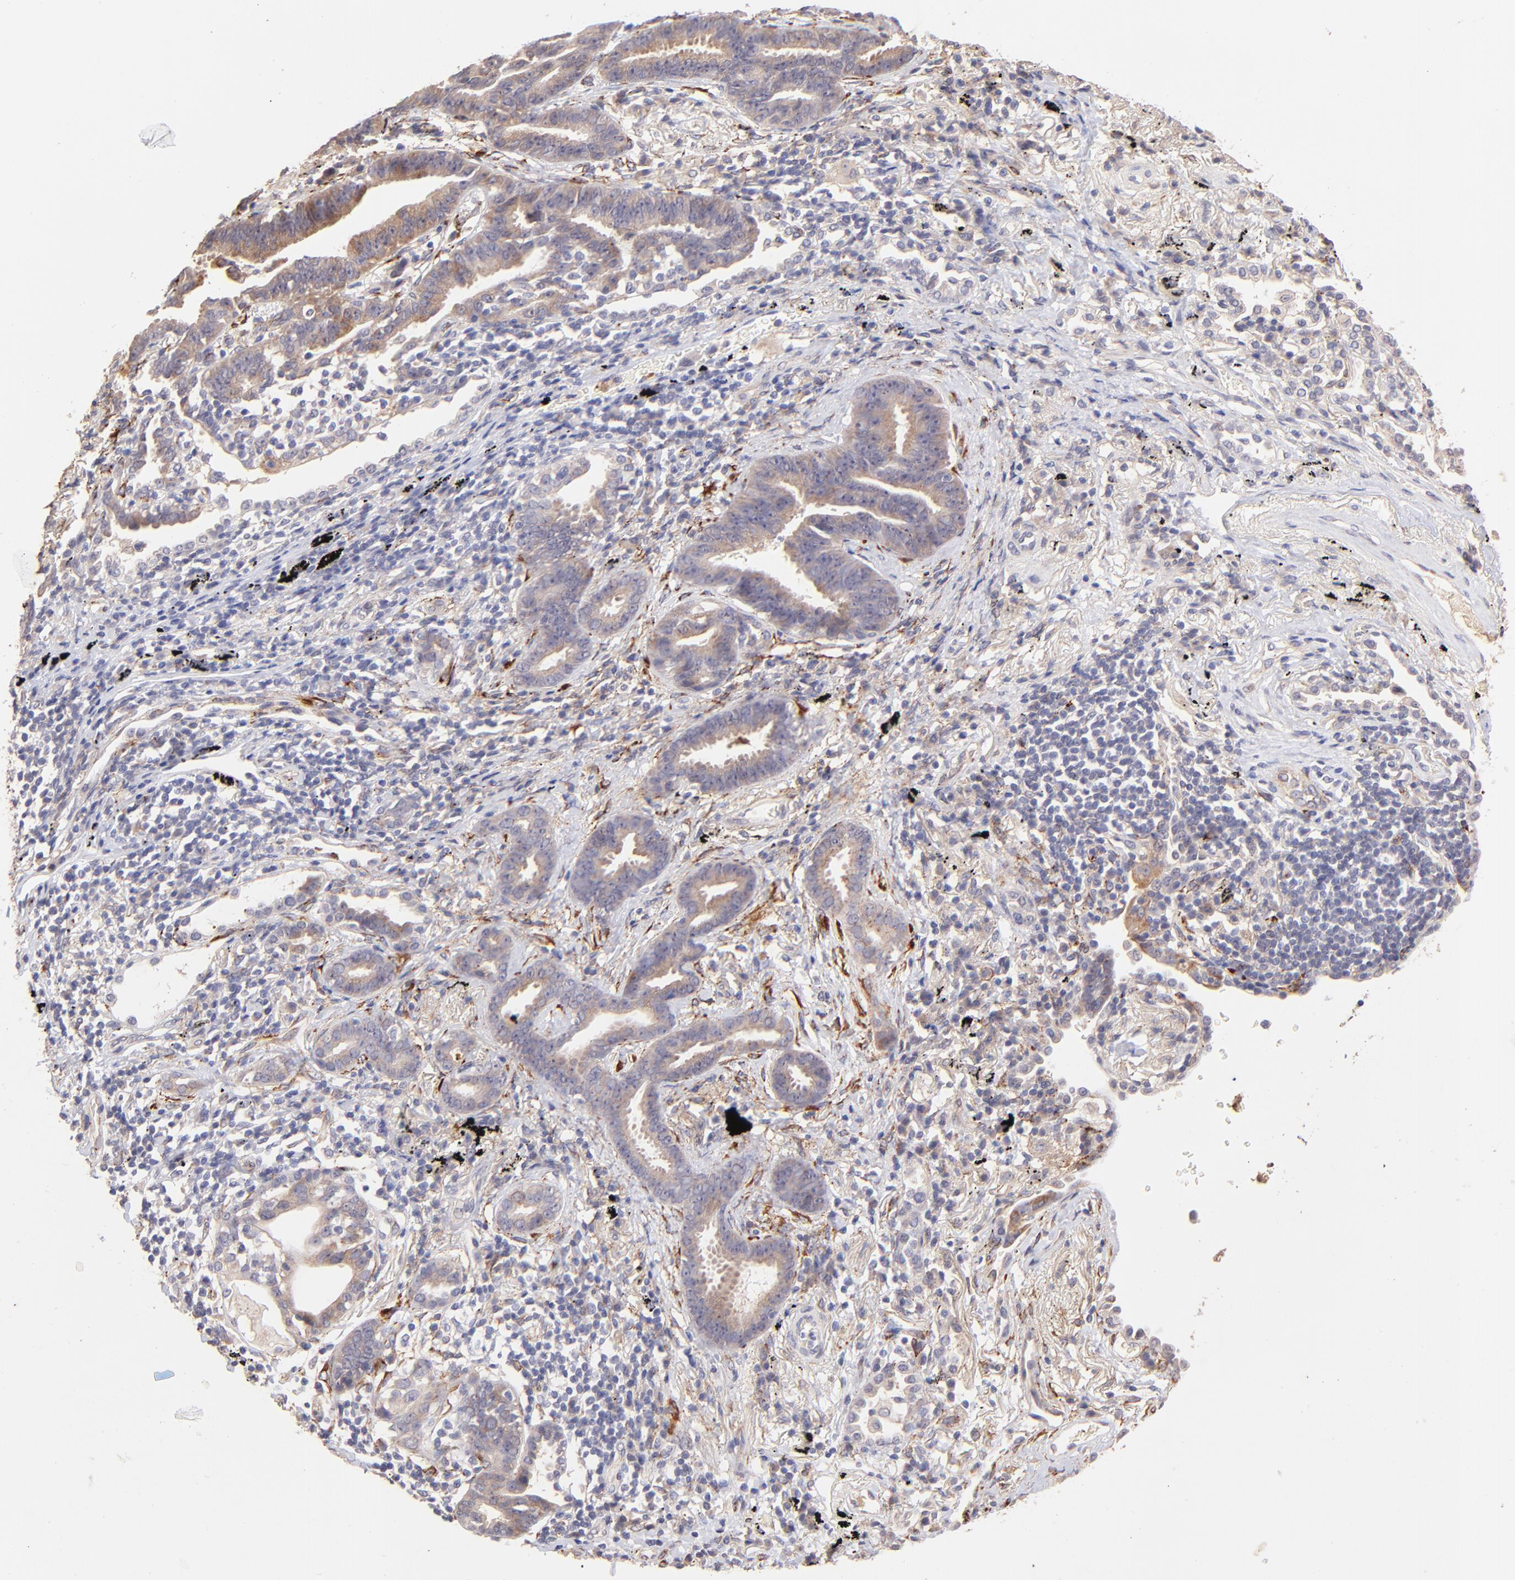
{"staining": {"intensity": "moderate", "quantity": "25%-75%", "location": "cytoplasmic/membranous"}, "tissue": "lung cancer", "cell_type": "Tumor cells", "image_type": "cancer", "snomed": [{"axis": "morphology", "description": "Adenocarcinoma, NOS"}, {"axis": "topography", "description": "Lung"}], "caption": "Lung cancer (adenocarcinoma) tissue reveals moderate cytoplasmic/membranous expression in about 25%-75% of tumor cells", "gene": "SPARC", "patient": {"sex": "female", "age": 64}}